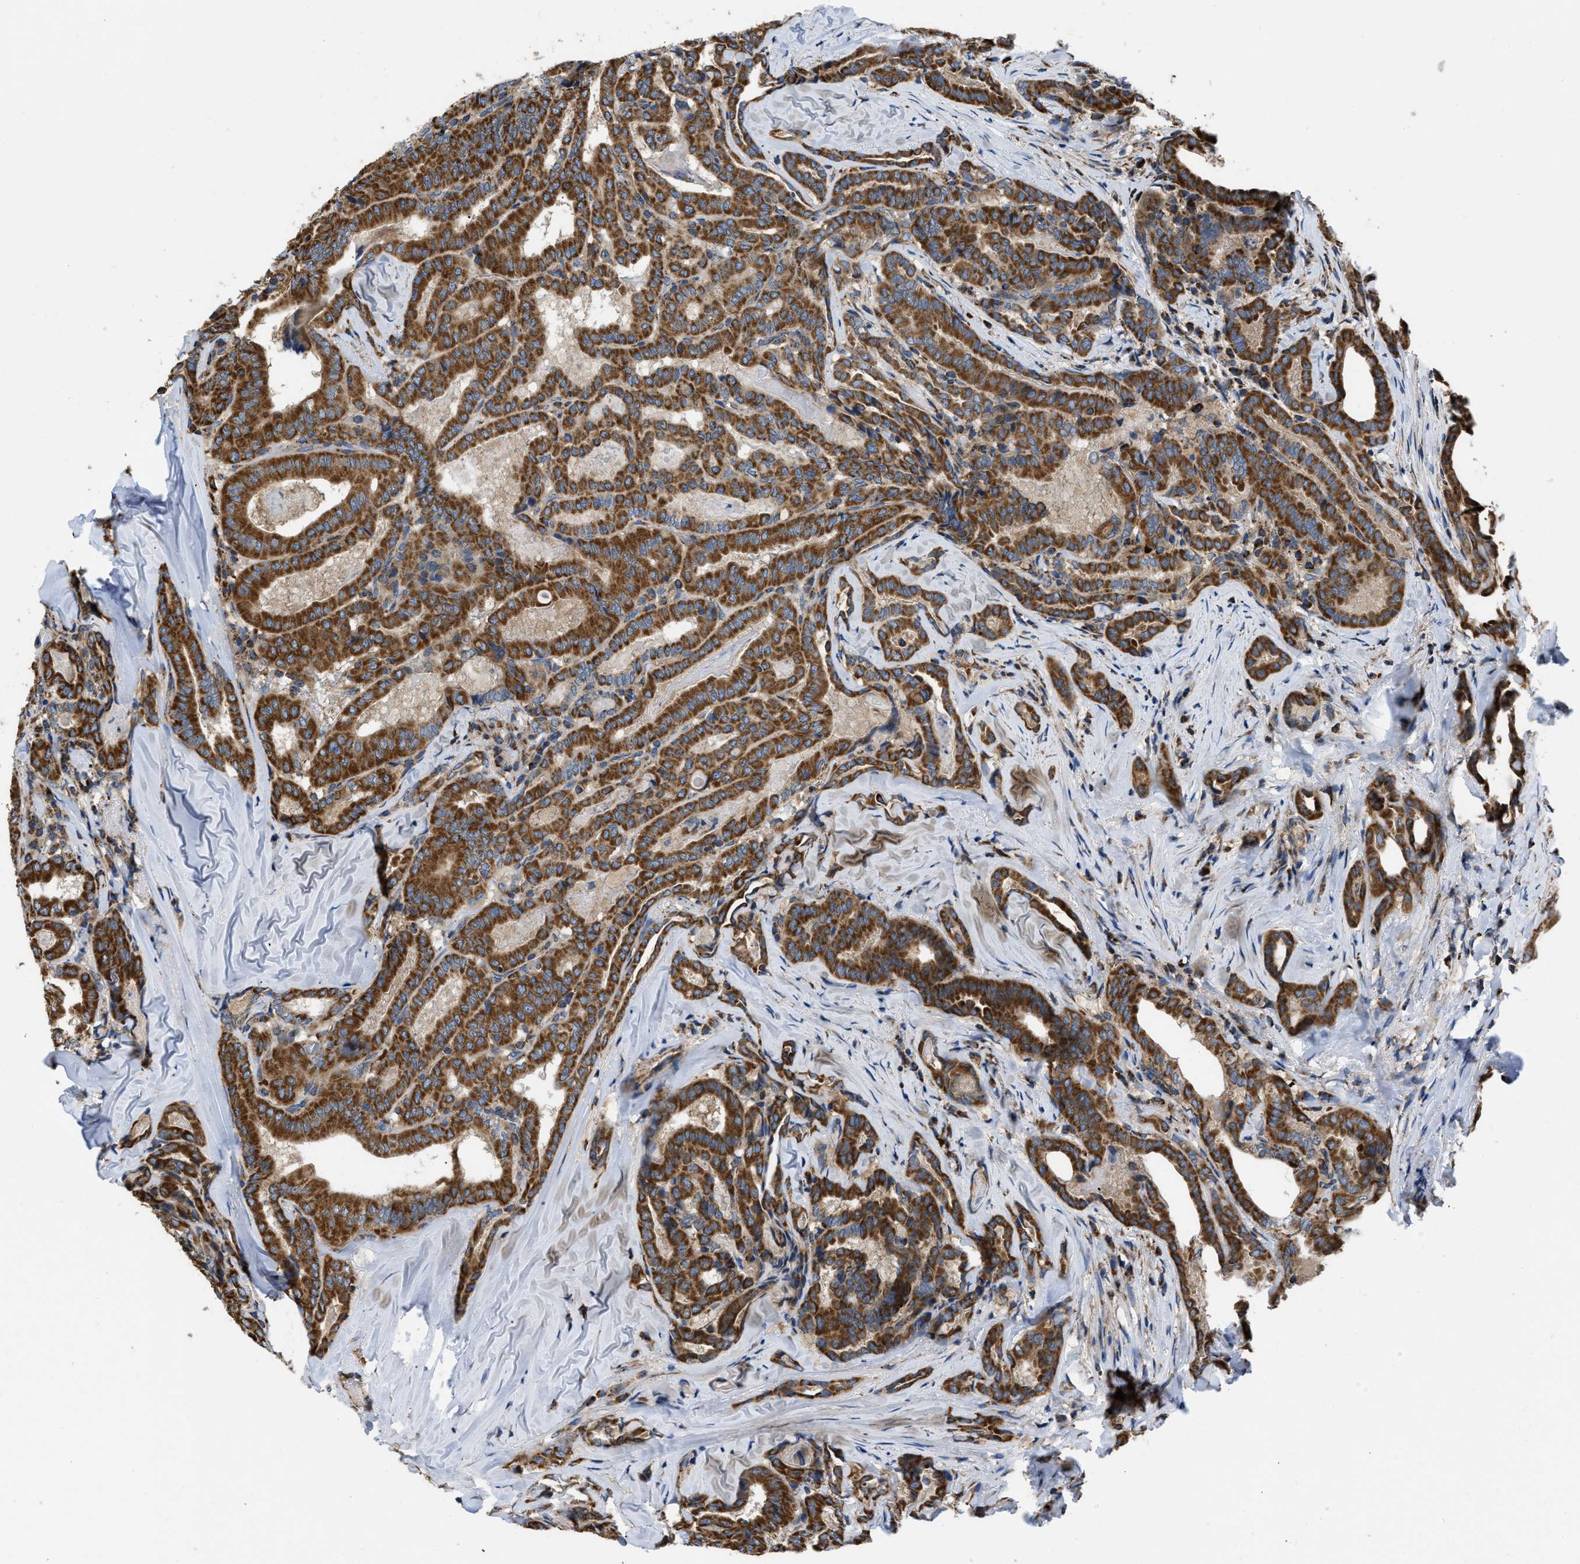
{"staining": {"intensity": "strong", "quantity": ">75%", "location": "cytoplasmic/membranous"}, "tissue": "thyroid cancer", "cell_type": "Tumor cells", "image_type": "cancer", "snomed": [{"axis": "morphology", "description": "Papillary adenocarcinoma, NOS"}, {"axis": "topography", "description": "Thyroid gland"}], "caption": "Immunohistochemistry (IHC) micrograph of human thyroid cancer stained for a protein (brown), which reveals high levels of strong cytoplasmic/membranous staining in about >75% of tumor cells.", "gene": "OPTN", "patient": {"sex": "female", "age": 42}}